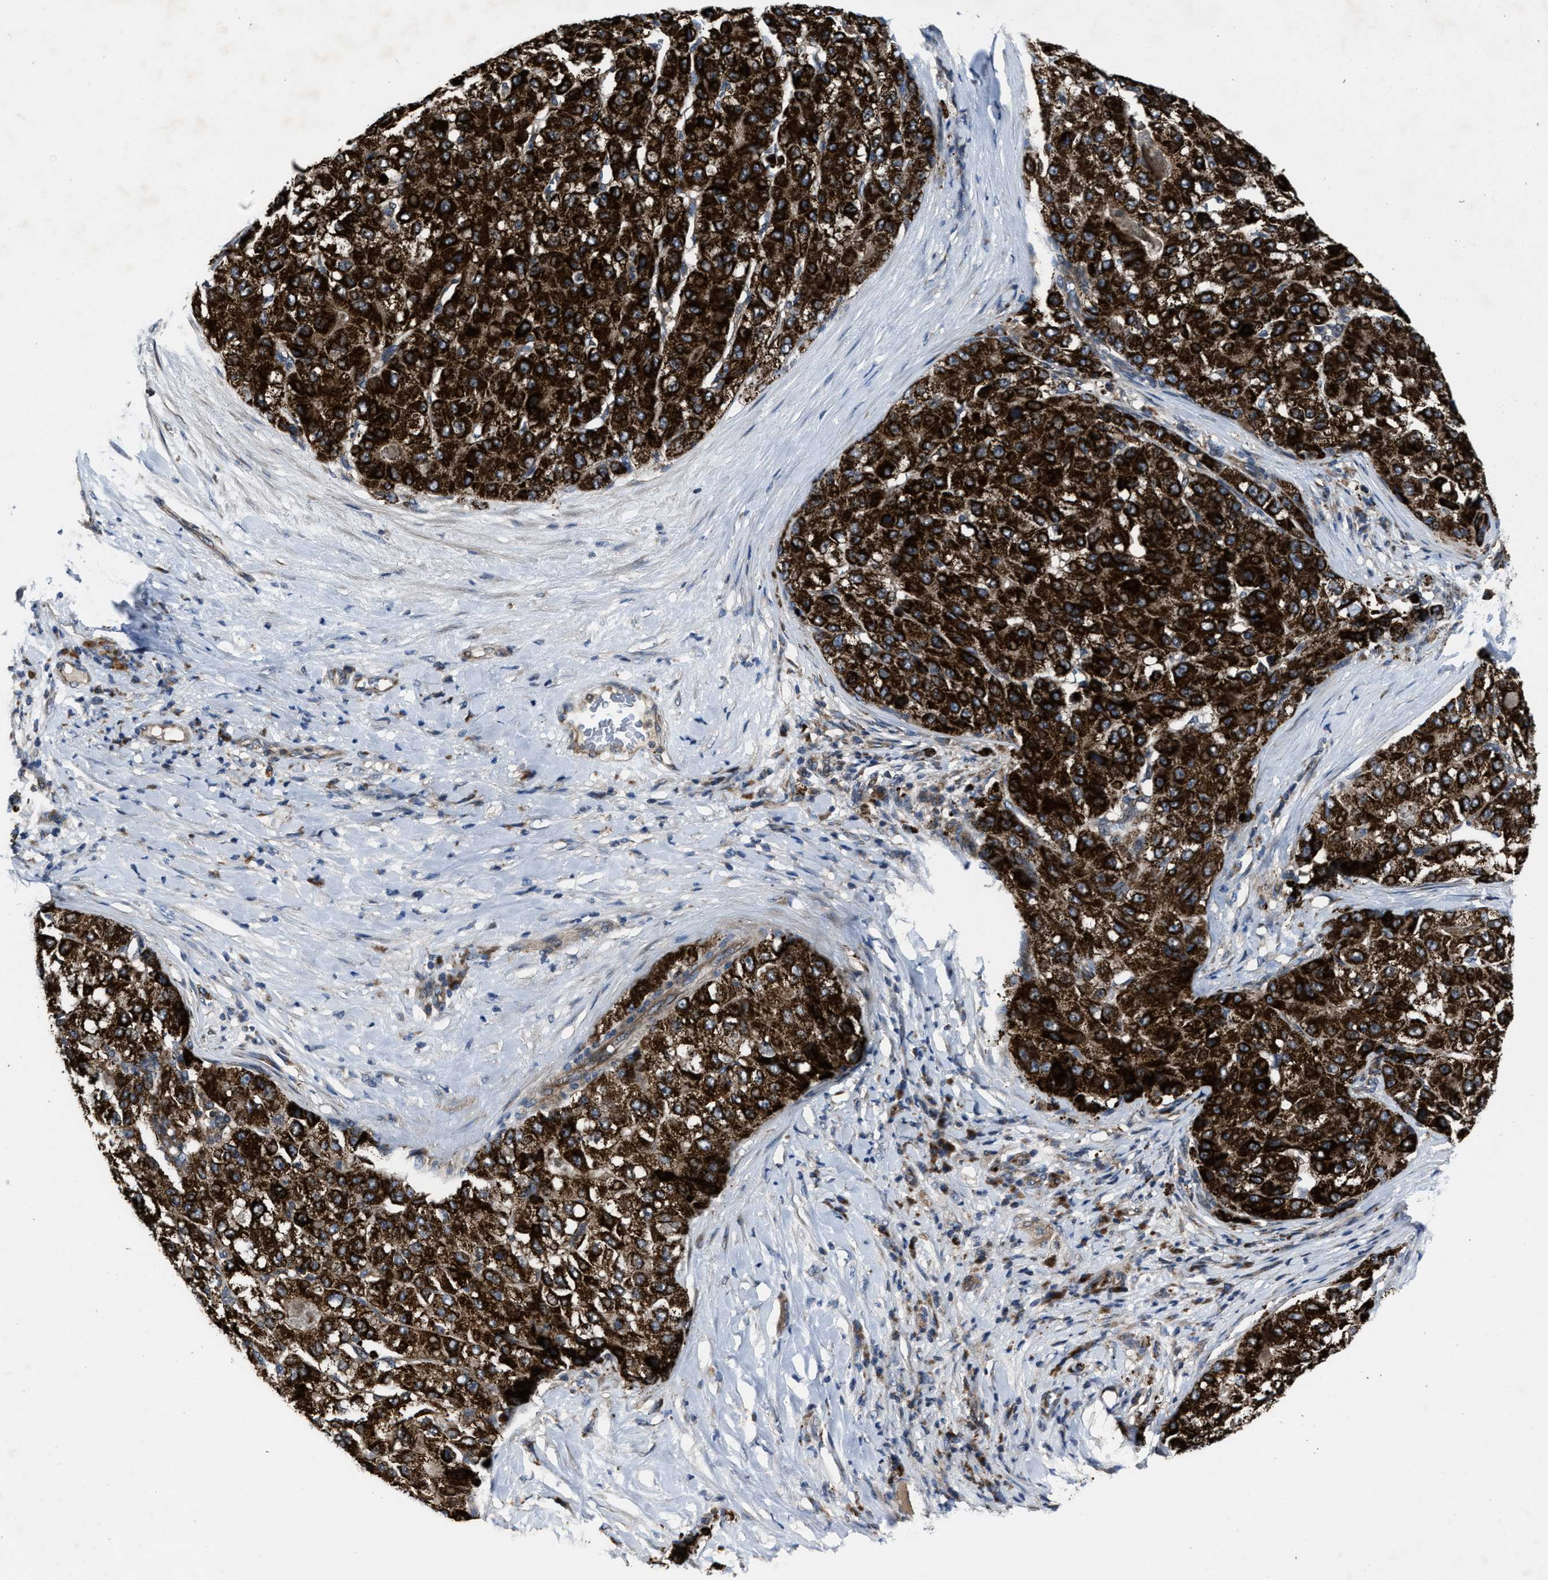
{"staining": {"intensity": "strong", "quantity": ">75%", "location": "cytoplasmic/membranous"}, "tissue": "liver cancer", "cell_type": "Tumor cells", "image_type": "cancer", "snomed": [{"axis": "morphology", "description": "Carcinoma, Hepatocellular, NOS"}, {"axis": "topography", "description": "Liver"}], "caption": "Strong cytoplasmic/membranous positivity for a protein is present in approximately >75% of tumor cells of hepatocellular carcinoma (liver) using immunohistochemistry (IHC).", "gene": "PASK", "patient": {"sex": "male", "age": 80}}